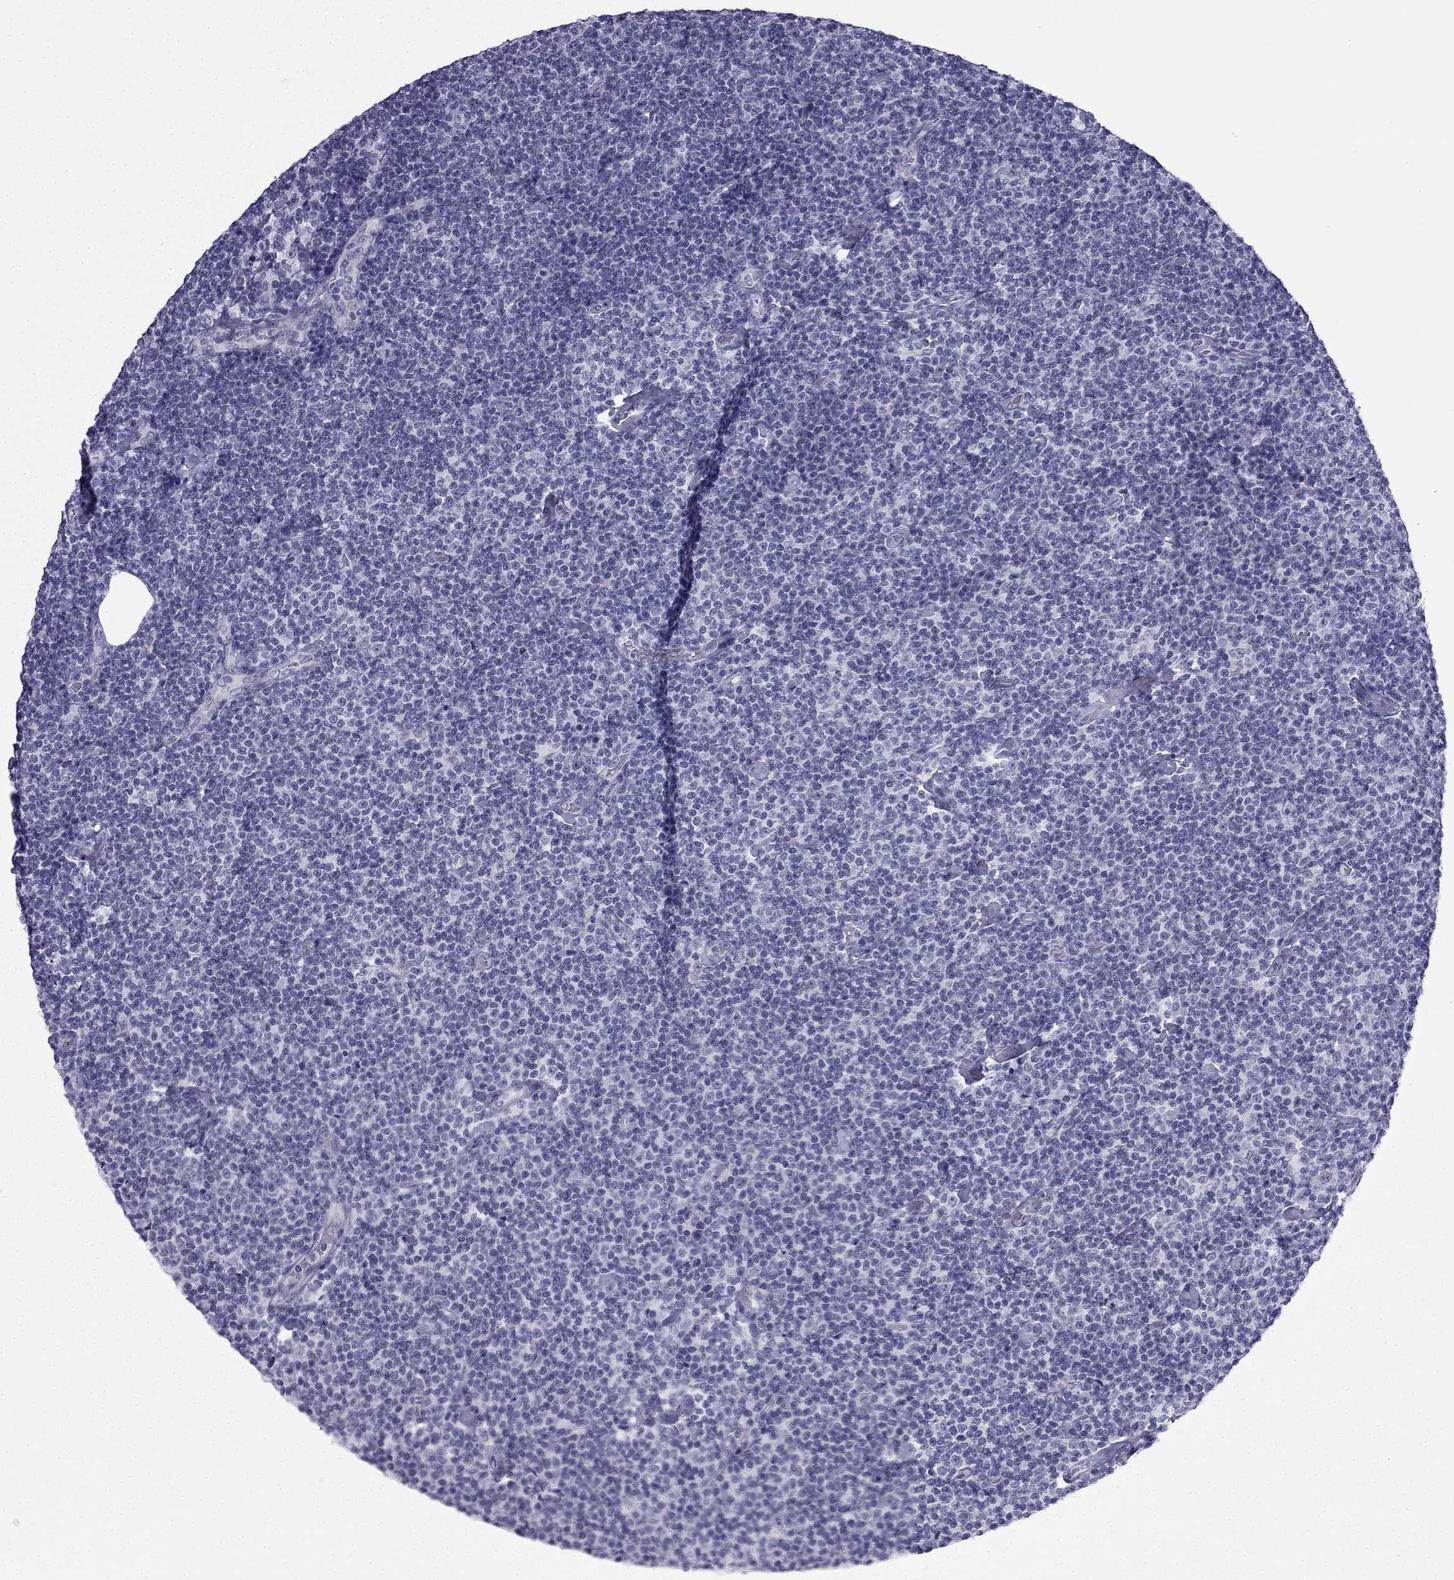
{"staining": {"intensity": "negative", "quantity": "none", "location": "none"}, "tissue": "lymphoma", "cell_type": "Tumor cells", "image_type": "cancer", "snomed": [{"axis": "morphology", "description": "Malignant lymphoma, non-Hodgkin's type, Low grade"}, {"axis": "topography", "description": "Lymph node"}], "caption": "The image exhibits no significant staining in tumor cells of low-grade malignant lymphoma, non-Hodgkin's type. (Brightfield microscopy of DAB immunohistochemistry at high magnification).", "gene": "CFAP53", "patient": {"sex": "male", "age": 81}}